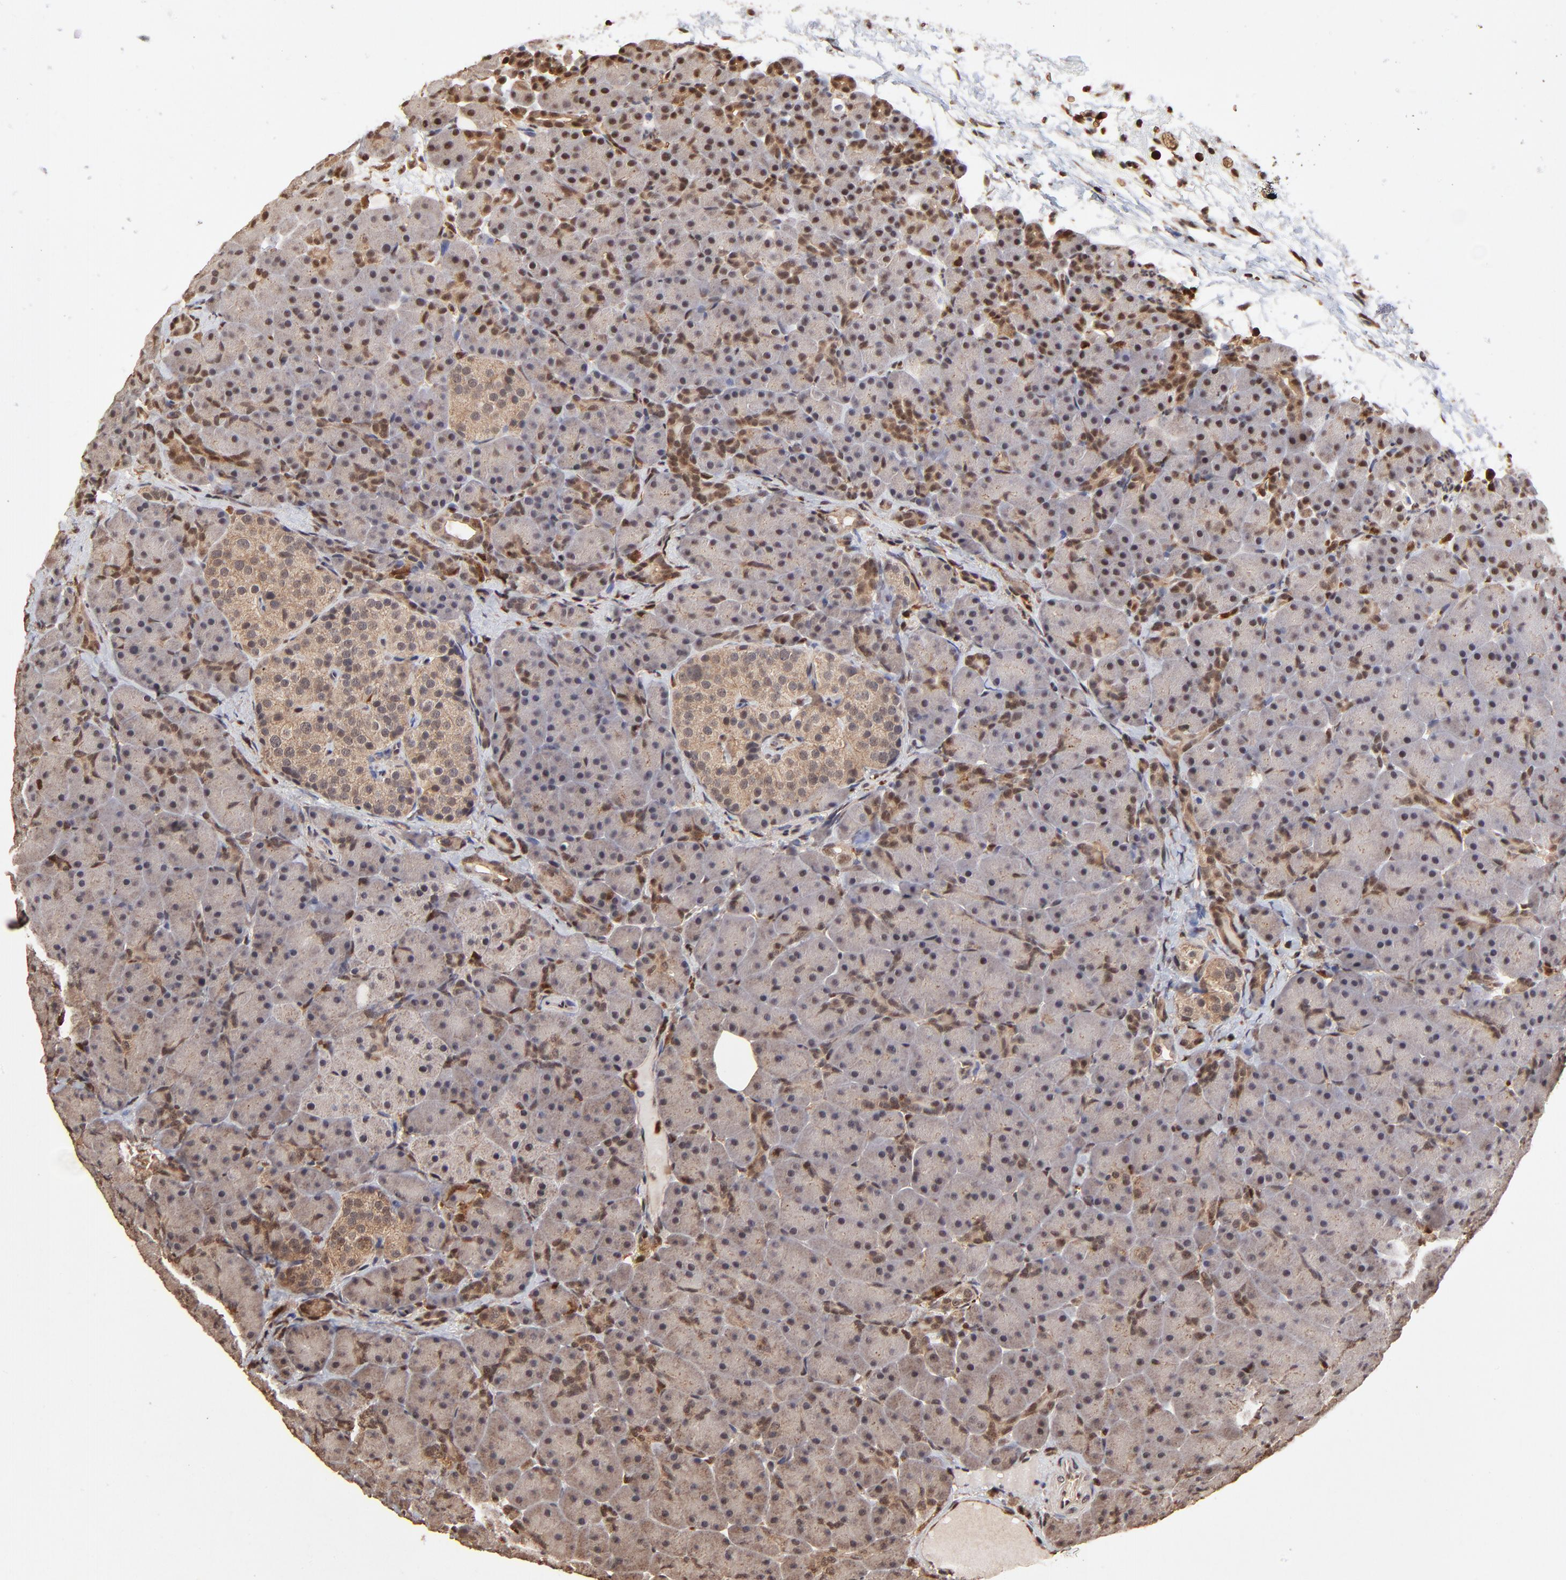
{"staining": {"intensity": "moderate", "quantity": "<25%", "location": "cytoplasmic/membranous,nuclear"}, "tissue": "pancreas", "cell_type": "Exocrine glandular cells", "image_type": "normal", "snomed": [{"axis": "morphology", "description": "Normal tissue, NOS"}, {"axis": "topography", "description": "Pancreas"}], "caption": "IHC of unremarkable pancreas exhibits low levels of moderate cytoplasmic/membranous,nuclear positivity in approximately <25% of exocrine glandular cells.", "gene": "CASP1", "patient": {"sex": "male", "age": 66}}